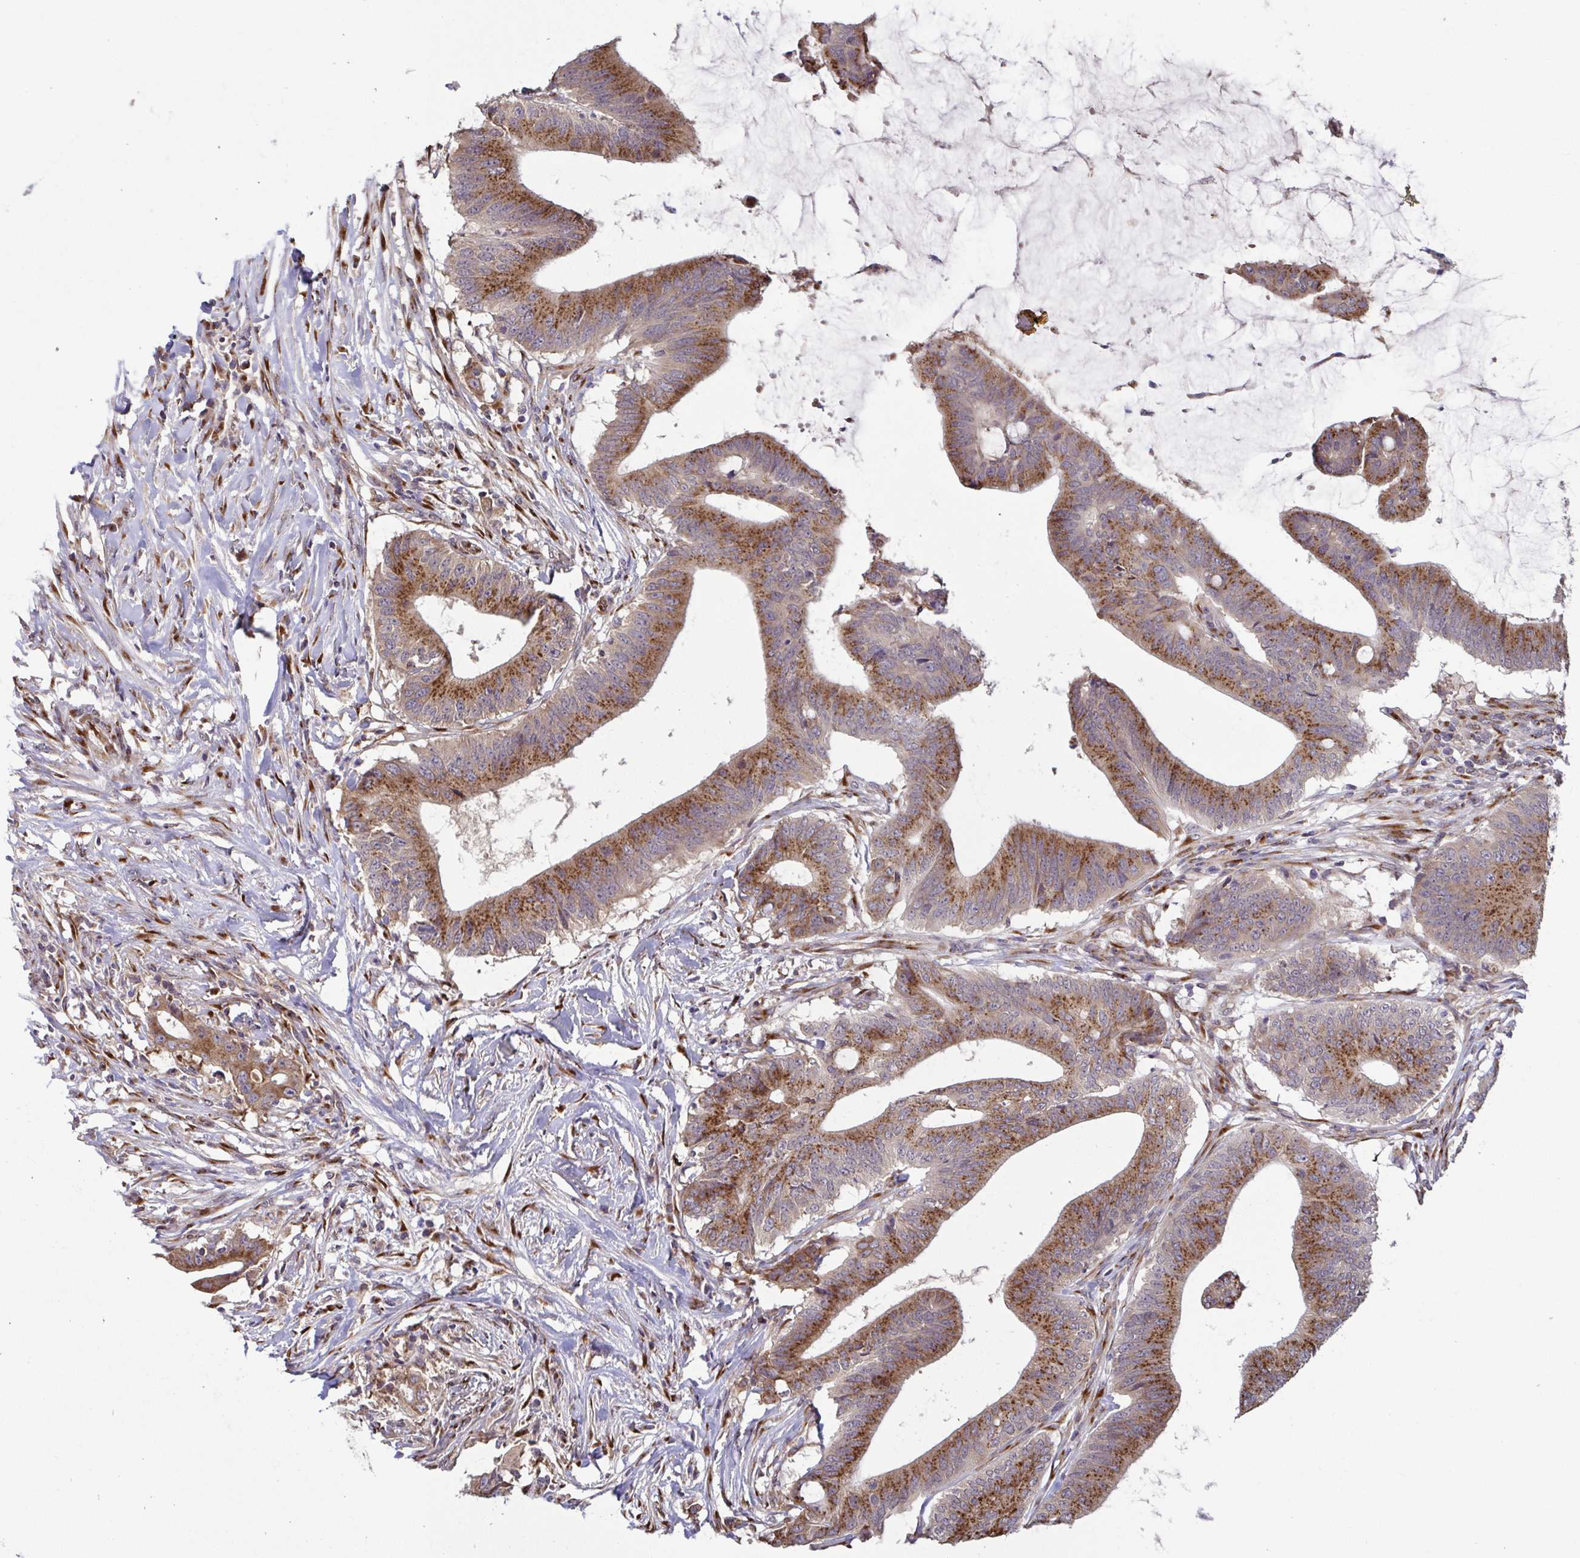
{"staining": {"intensity": "moderate", "quantity": ">75%", "location": "cytoplasmic/membranous"}, "tissue": "colorectal cancer", "cell_type": "Tumor cells", "image_type": "cancer", "snomed": [{"axis": "morphology", "description": "Adenocarcinoma, NOS"}, {"axis": "topography", "description": "Colon"}], "caption": "The immunohistochemical stain highlights moderate cytoplasmic/membranous positivity in tumor cells of colorectal adenocarcinoma tissue.", "gene": "ATP5MJ", "patient": {"sex": "female", "age": 43}}